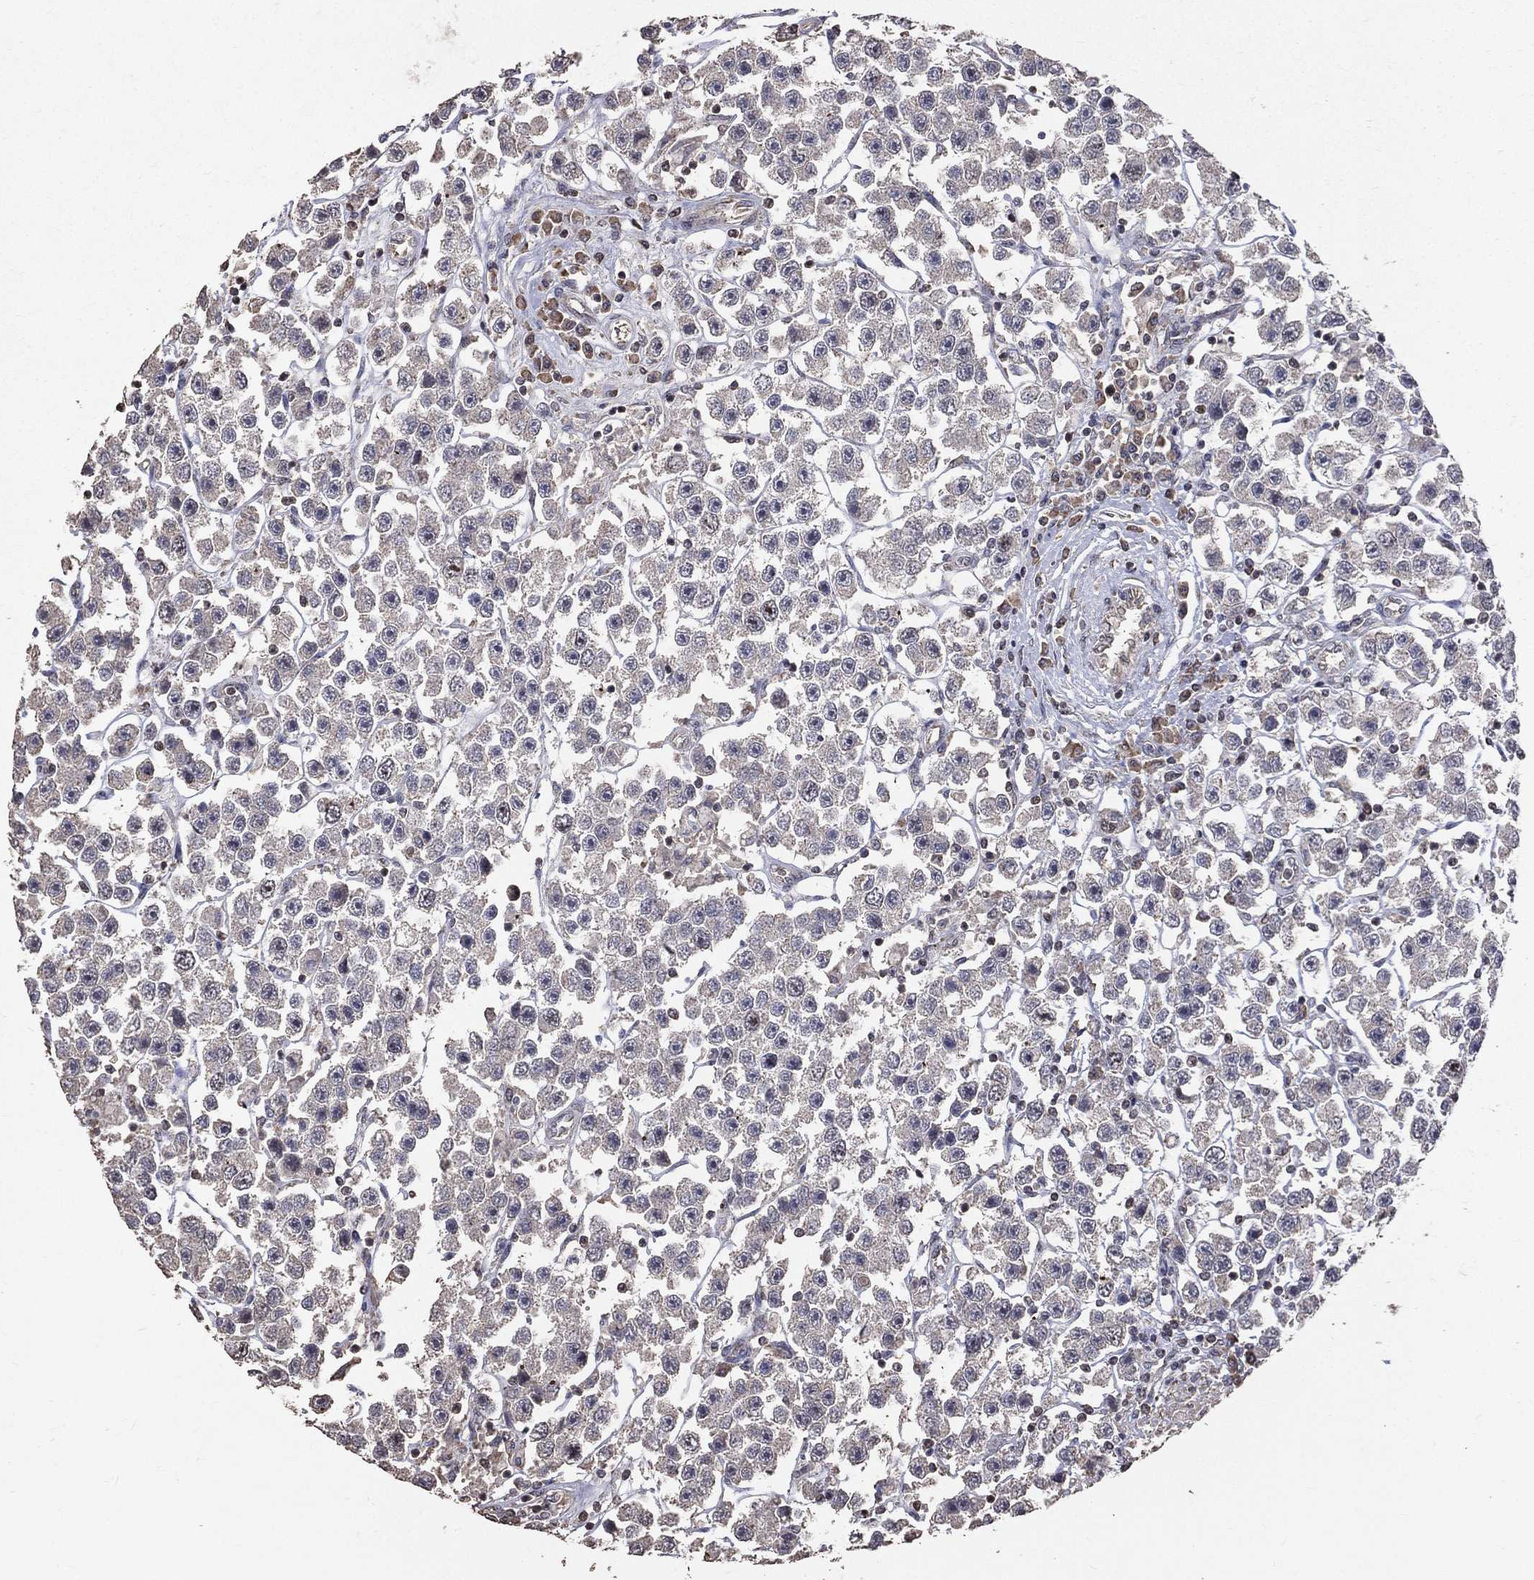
{"staining": {"intensity": "negative", "quantity": "none", "location": "none"}, "tissue": "testis cancer", "cell_type": "Tumor cells", "image_type": "cancer", "snomed": [{"axis": "morphology", "description": "Seminoma, NOS"}, {"axis": "topography", "description": "Testis"}], "caption": "High power microscopy photomicrograph of an immunohistochemistry (IHC) histopathology image of testis cancer (seminoma), revealing no significant positivity in tumor cells. (DAB (3,3'-diaminobenzidine) immunohistochemistry (IHC), high magnification).", "gene": "LY6K", "patient": {"sex": "male", "age": 45}}